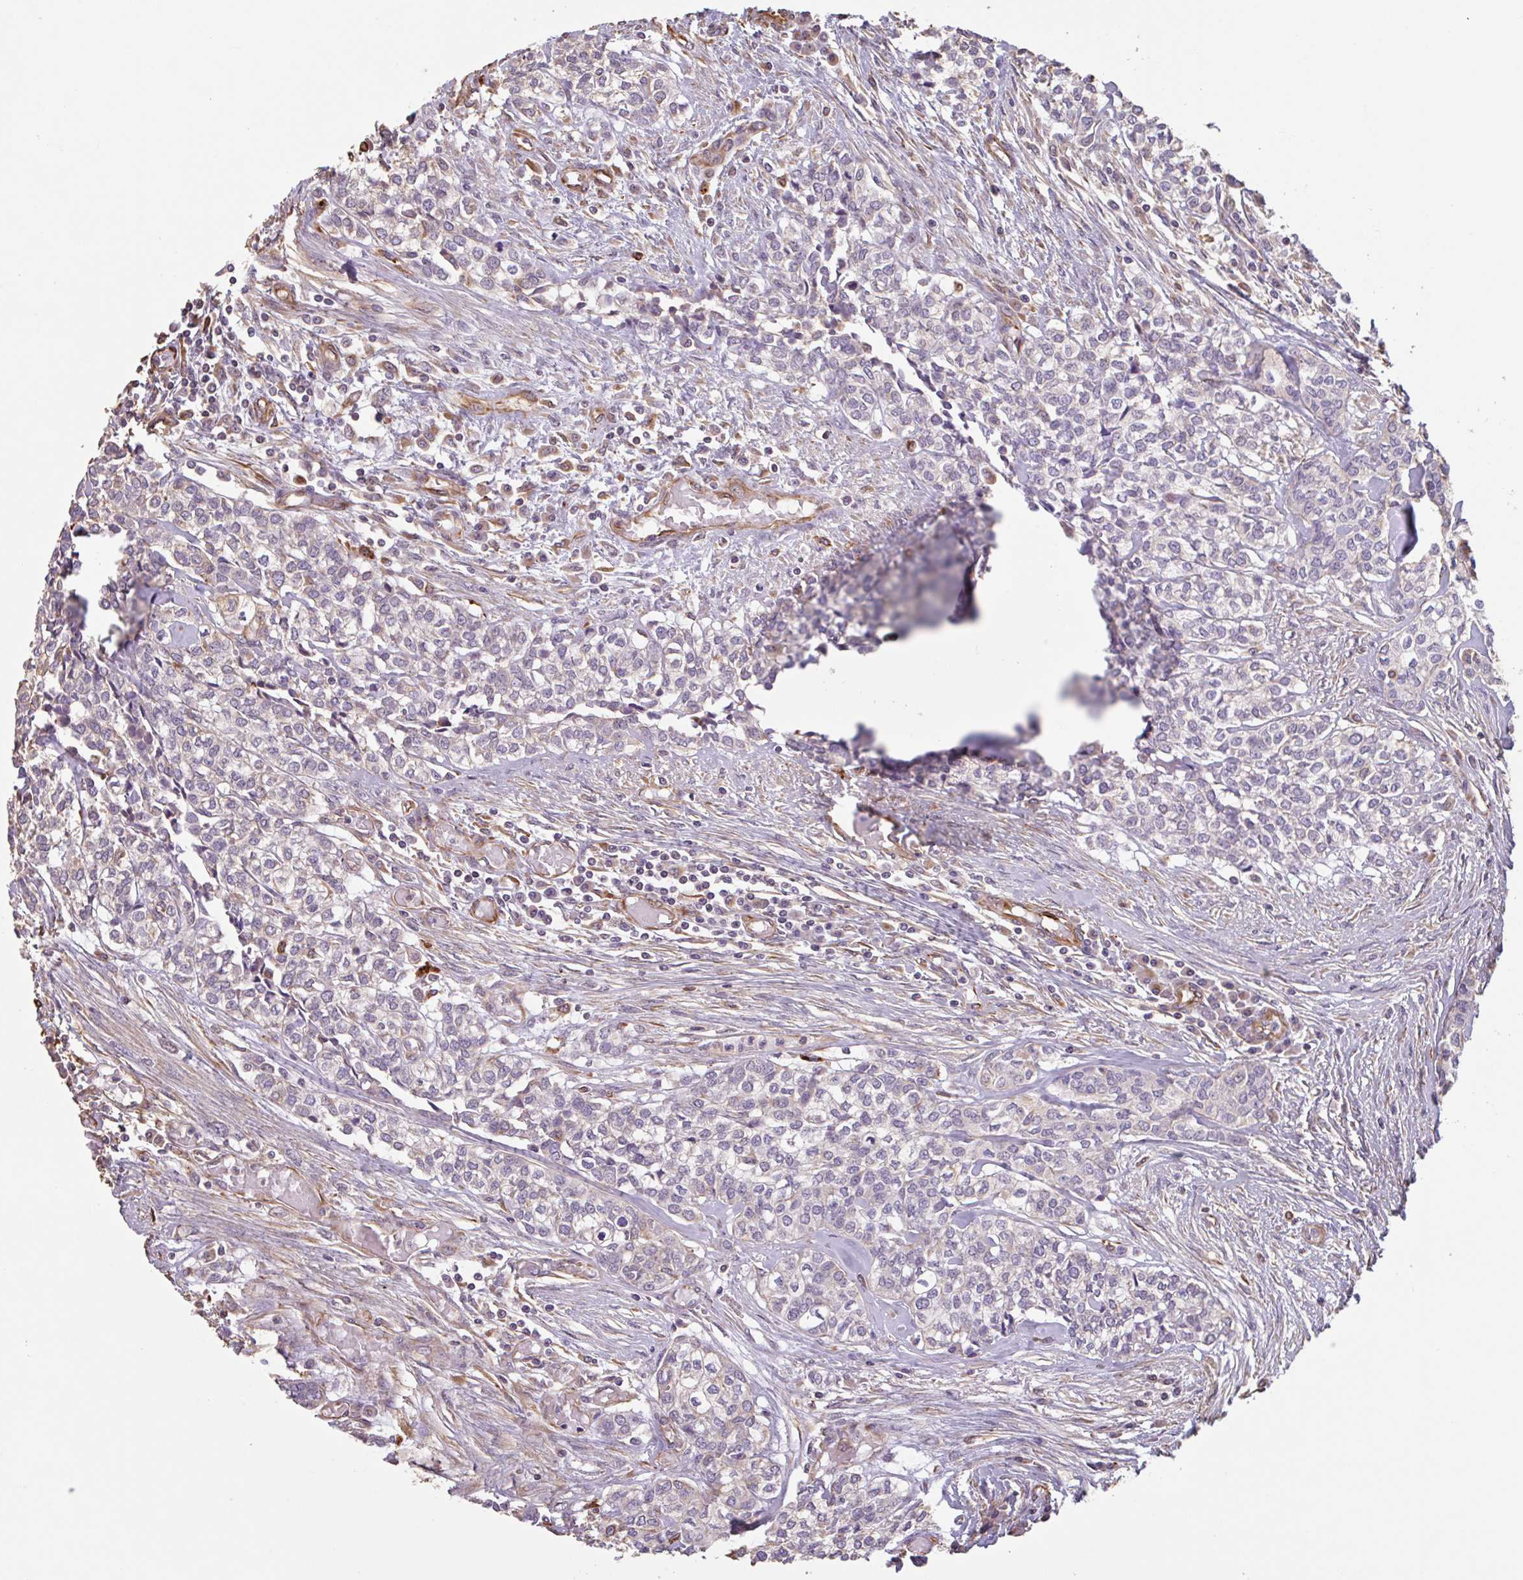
{"staining": {"intensity": "moderate", "quantity": "<25%", "location": "cytoplasmic/membranous"}, "tissue": "head and neck cancer", "cell_type": "Tumor cells", "image_type": "cancer", "snomed": [{"axis": "morphology", "description": "Adenocarcinoma, NOS"}, {"axis": "topography", "description": "Head-Neck"}], "caption": "Head and neck adenocarcinoma stained for a protein demonstrates moderate cytoplasmic/membranous positivity in tumor cells.", "gene": "ZNF790", "patient": {"sex": "male", "age": 81}}